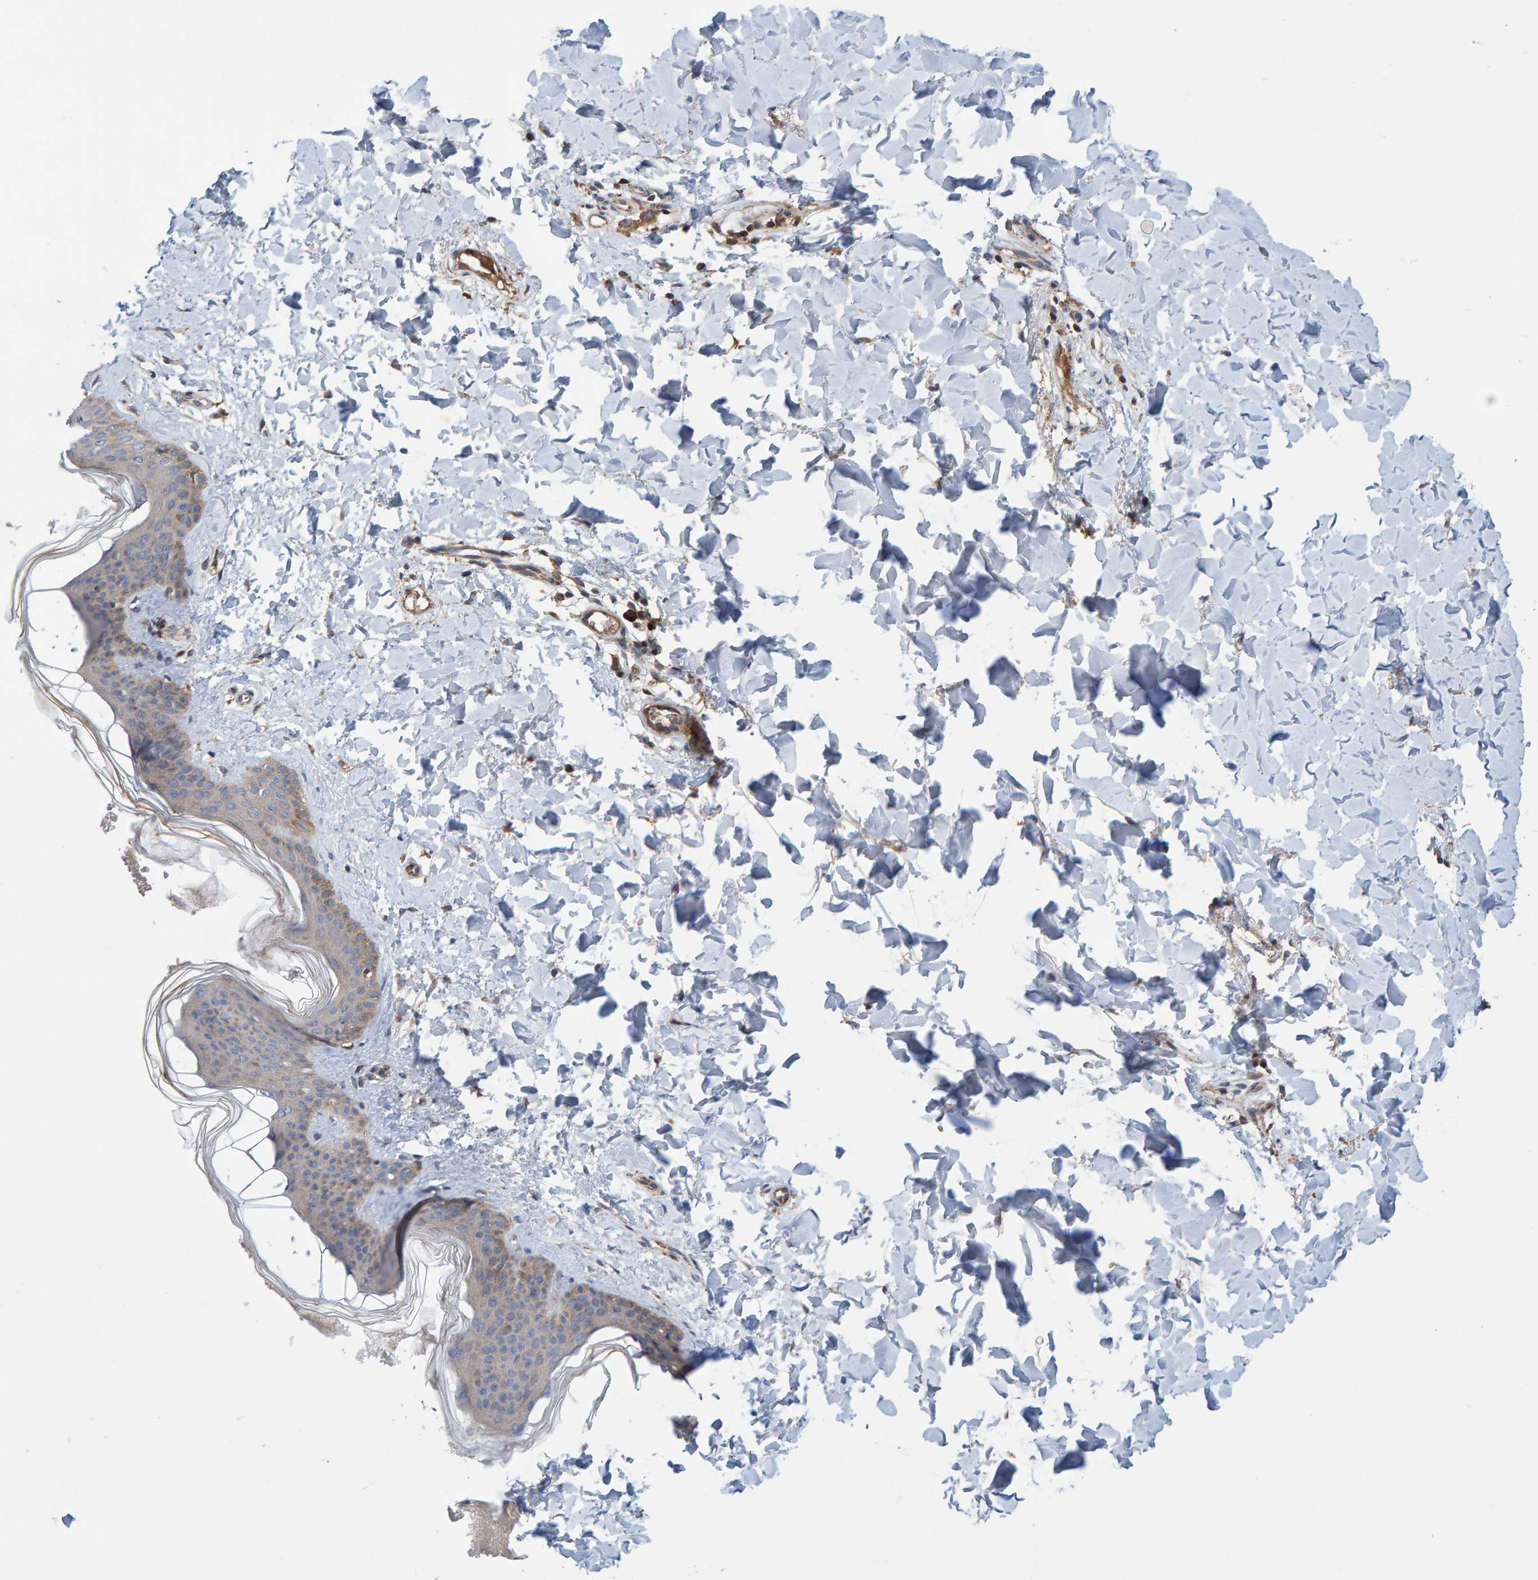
{"staining": {"intensity": "moderate", "quantity": ">75%", "location": "cytoplasmic/membranous"}, "tissue": "skin", "cell_type": "Fibroblasts", "image_type": "normal", "snomed": [{"axis": "morphology", "description": "Normal tissue, NOS"}, {"axis": "topography", "description": "Skin"}], "caption": "Protein staining of benign skin displays moderate cytoplasmic/membranous staining in approximately >75% of fibroblasts. The staining was performed using DAB to visualize the protein expression in brown, while the nuclei were stained in blue with hematoxylin (Magnification: 20x).", "gene": "KIAA0753", "patient": {"sex": "female", "age": 17}}